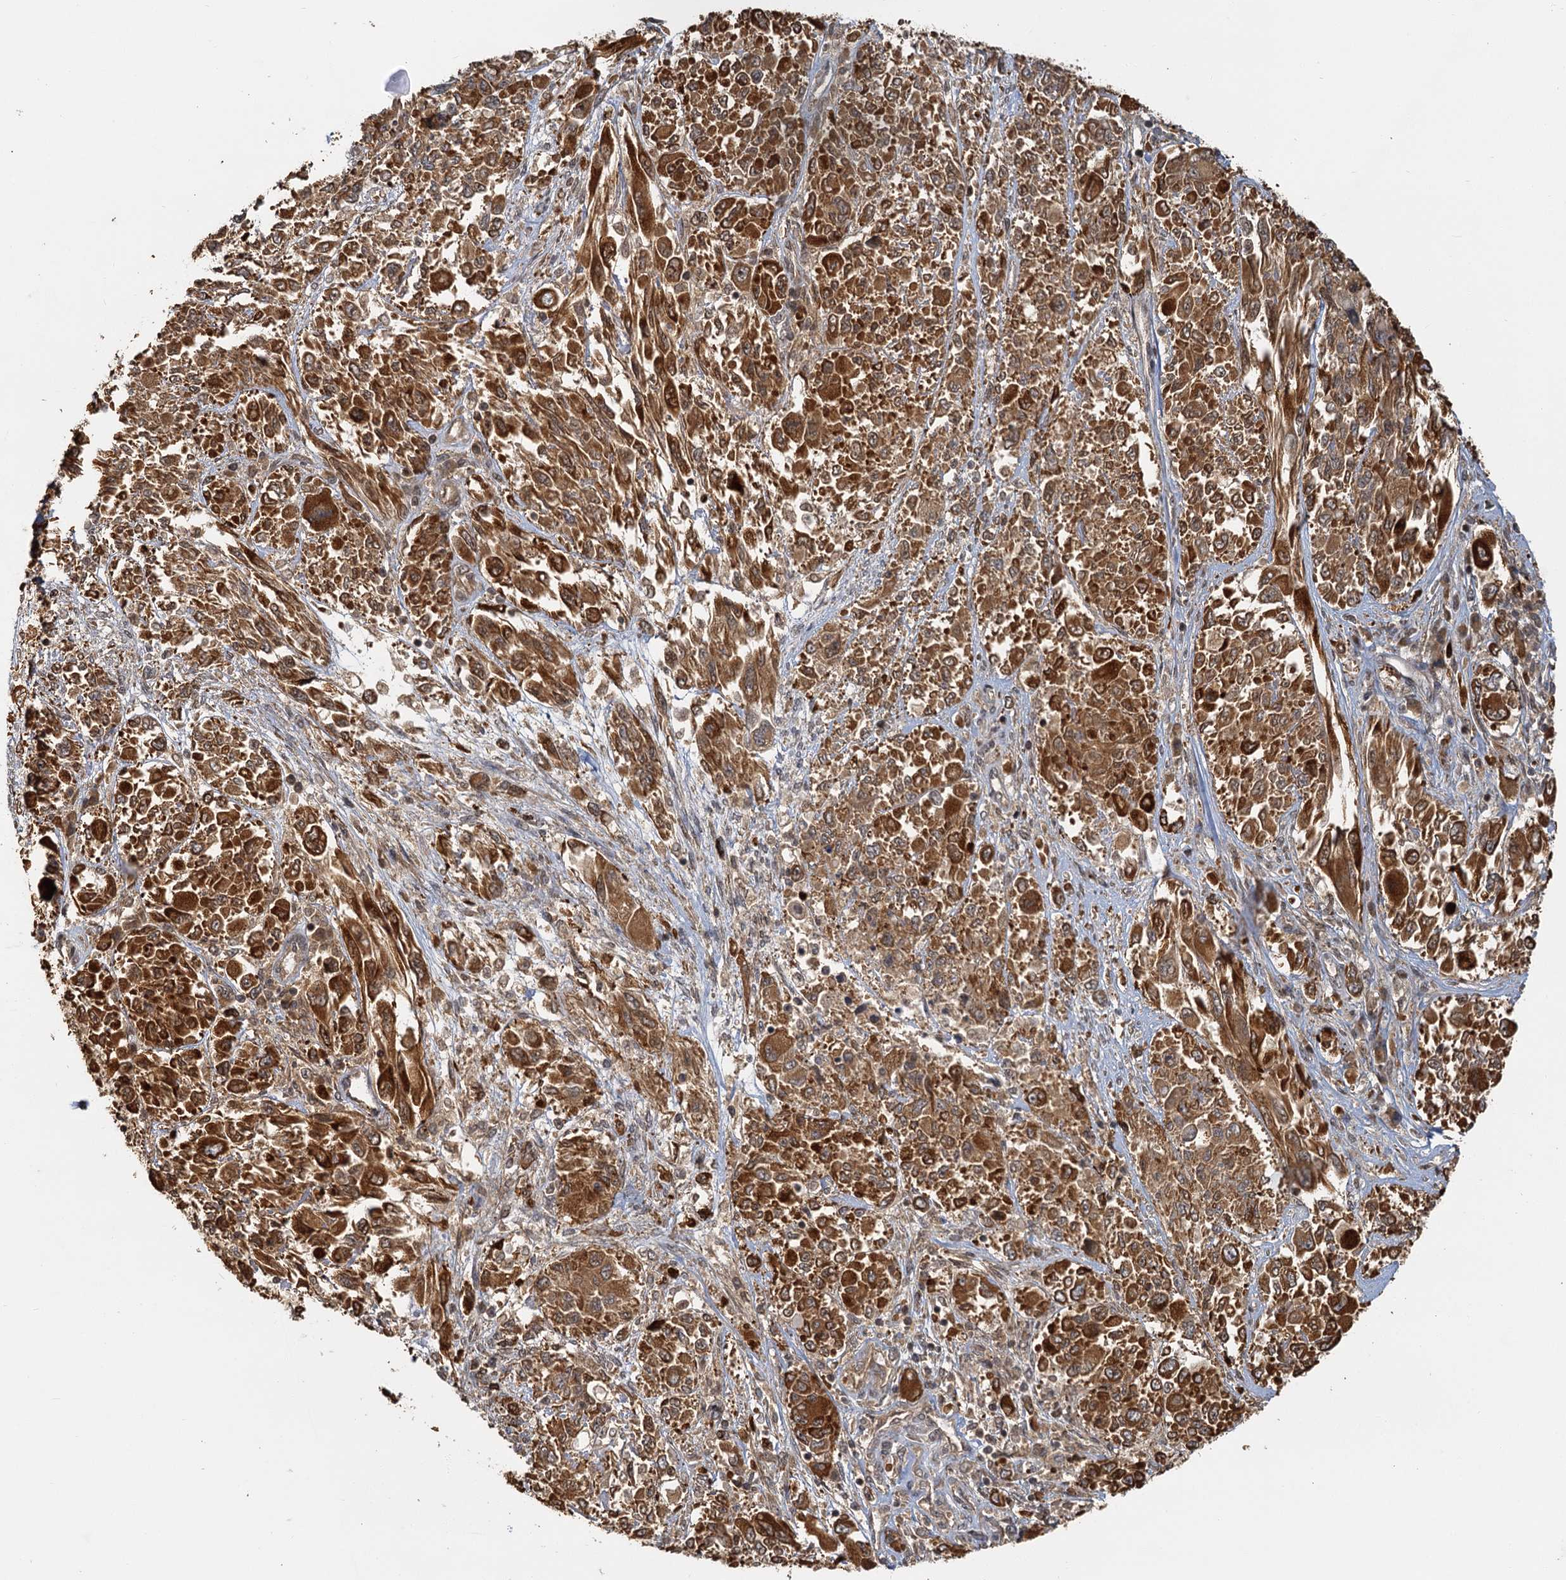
{"staining": {"intensity": "strong", "quantity": ">75%", "location": "cytoplasmic/membranous,nuclear"}, "tissue": "melanoma", "cell_type": "Tumor cells", "image_type": "cancer", "snomed": [{"axis": "morphology", "description": "Malignant melanoma, NOS"}, {"axis": "topography", "description": "Skin"}], "caption": "This image reveals IHC staining of malignant melanoma, with high strong cytoplasmic/membranous and nuclear expression in approximately >75% of tumor cells.", "gene": "ZNF549", "patient": {"sex": "female", "age": 91}}